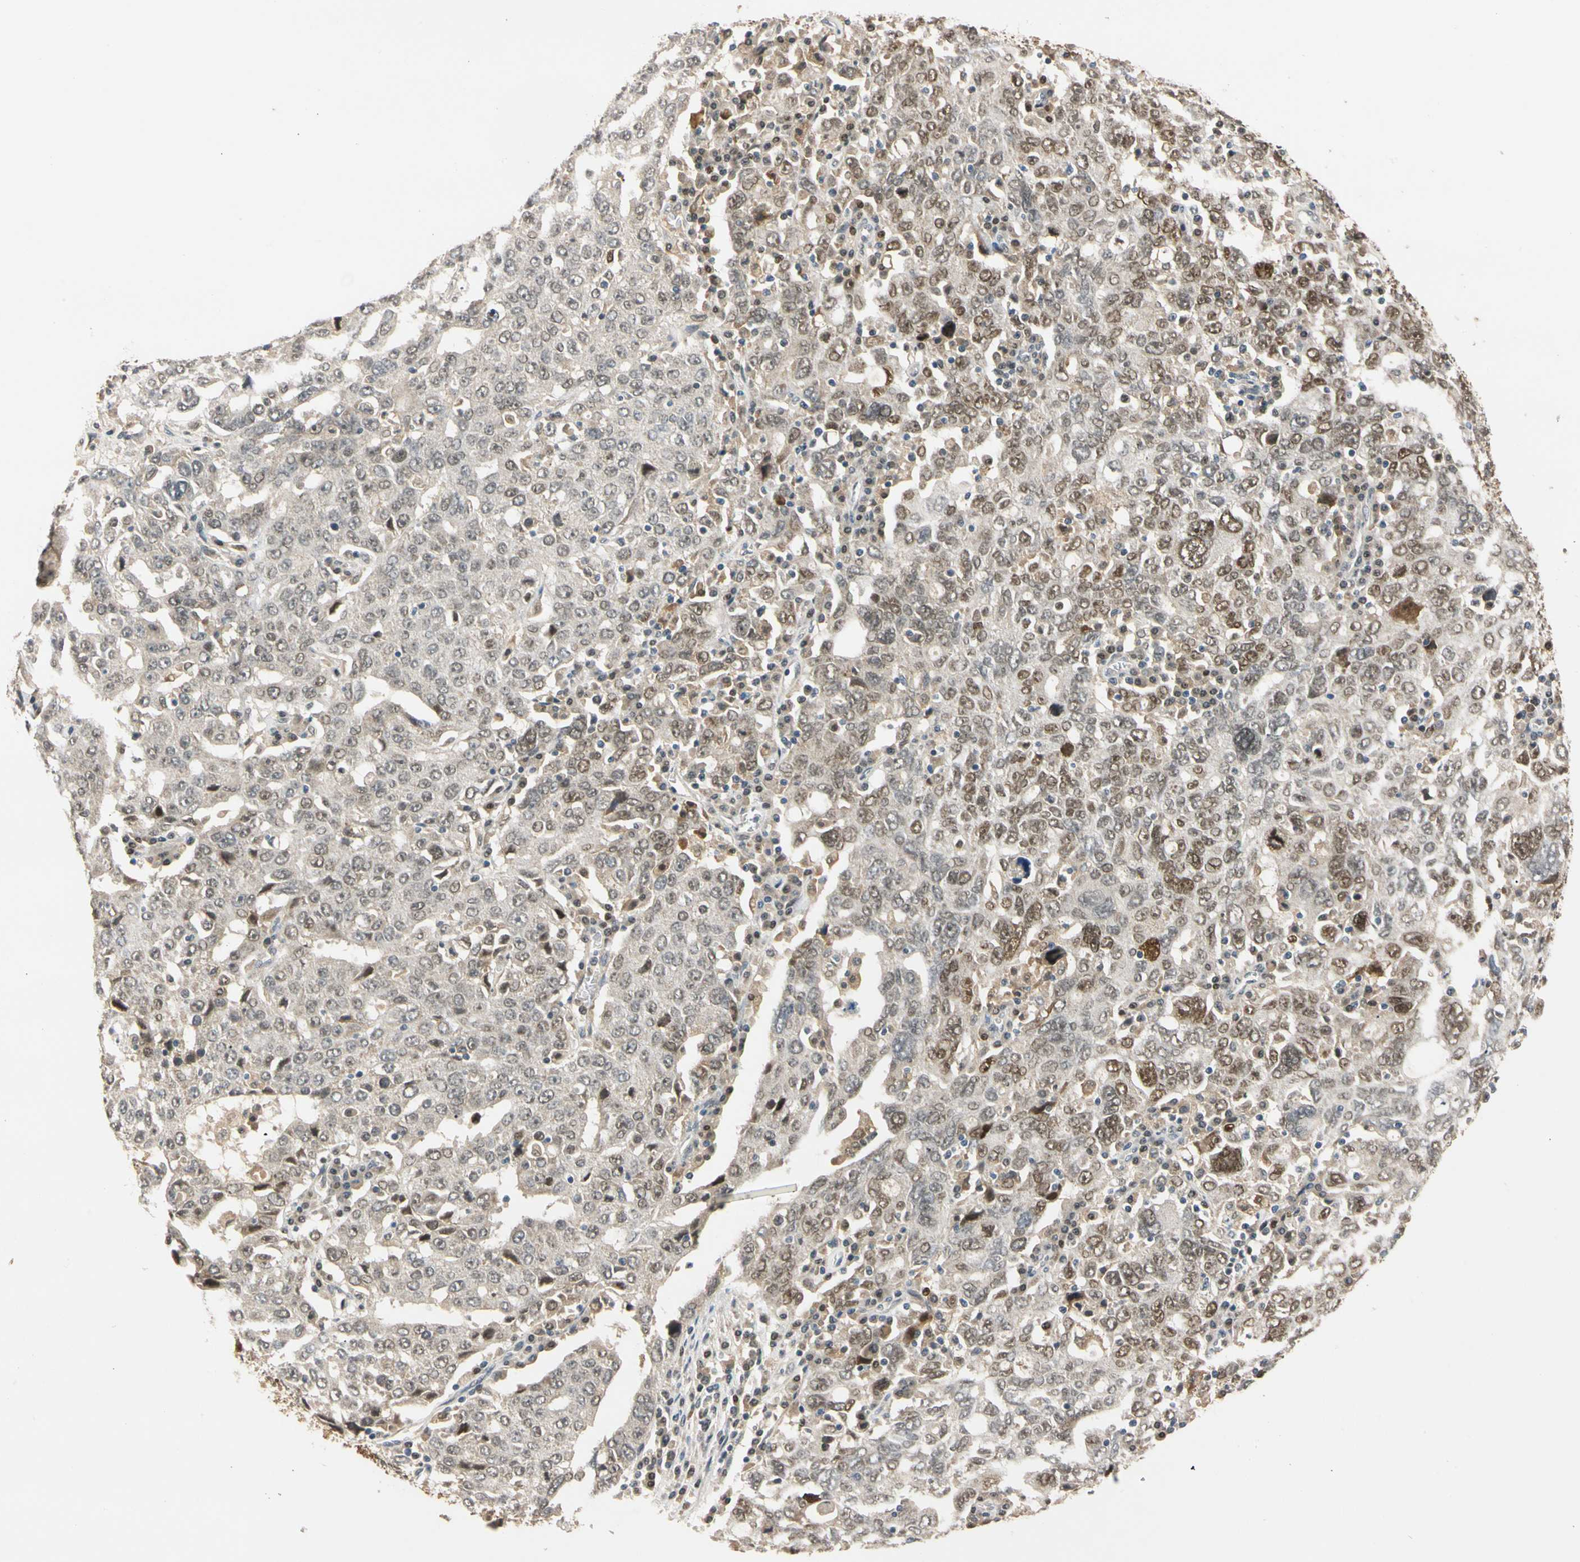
{"staining": {"intensity": "moderate", "quantity": "25%-75%", "location": "cytoplasmic/membranous,nuclear"}, "tissue": "ovarian cancer", "cell_type": "Tumor cells", "image_type": "cancer", "snomed": [{"axis": "morphology", "description": "Carcinoma, endometroid"}, {"axis": "topography", "description": "Ovary"}], "caption": "Immunohistochemical staining of human ovarian endometroid carcinoma reveals medium levels of moderate cytoplasmic/membranous and nuclear staining in approximately 25%-75% of tumor cells.", "gene": "RIOX2", "patient": {"sex": "female", "age": 62}}